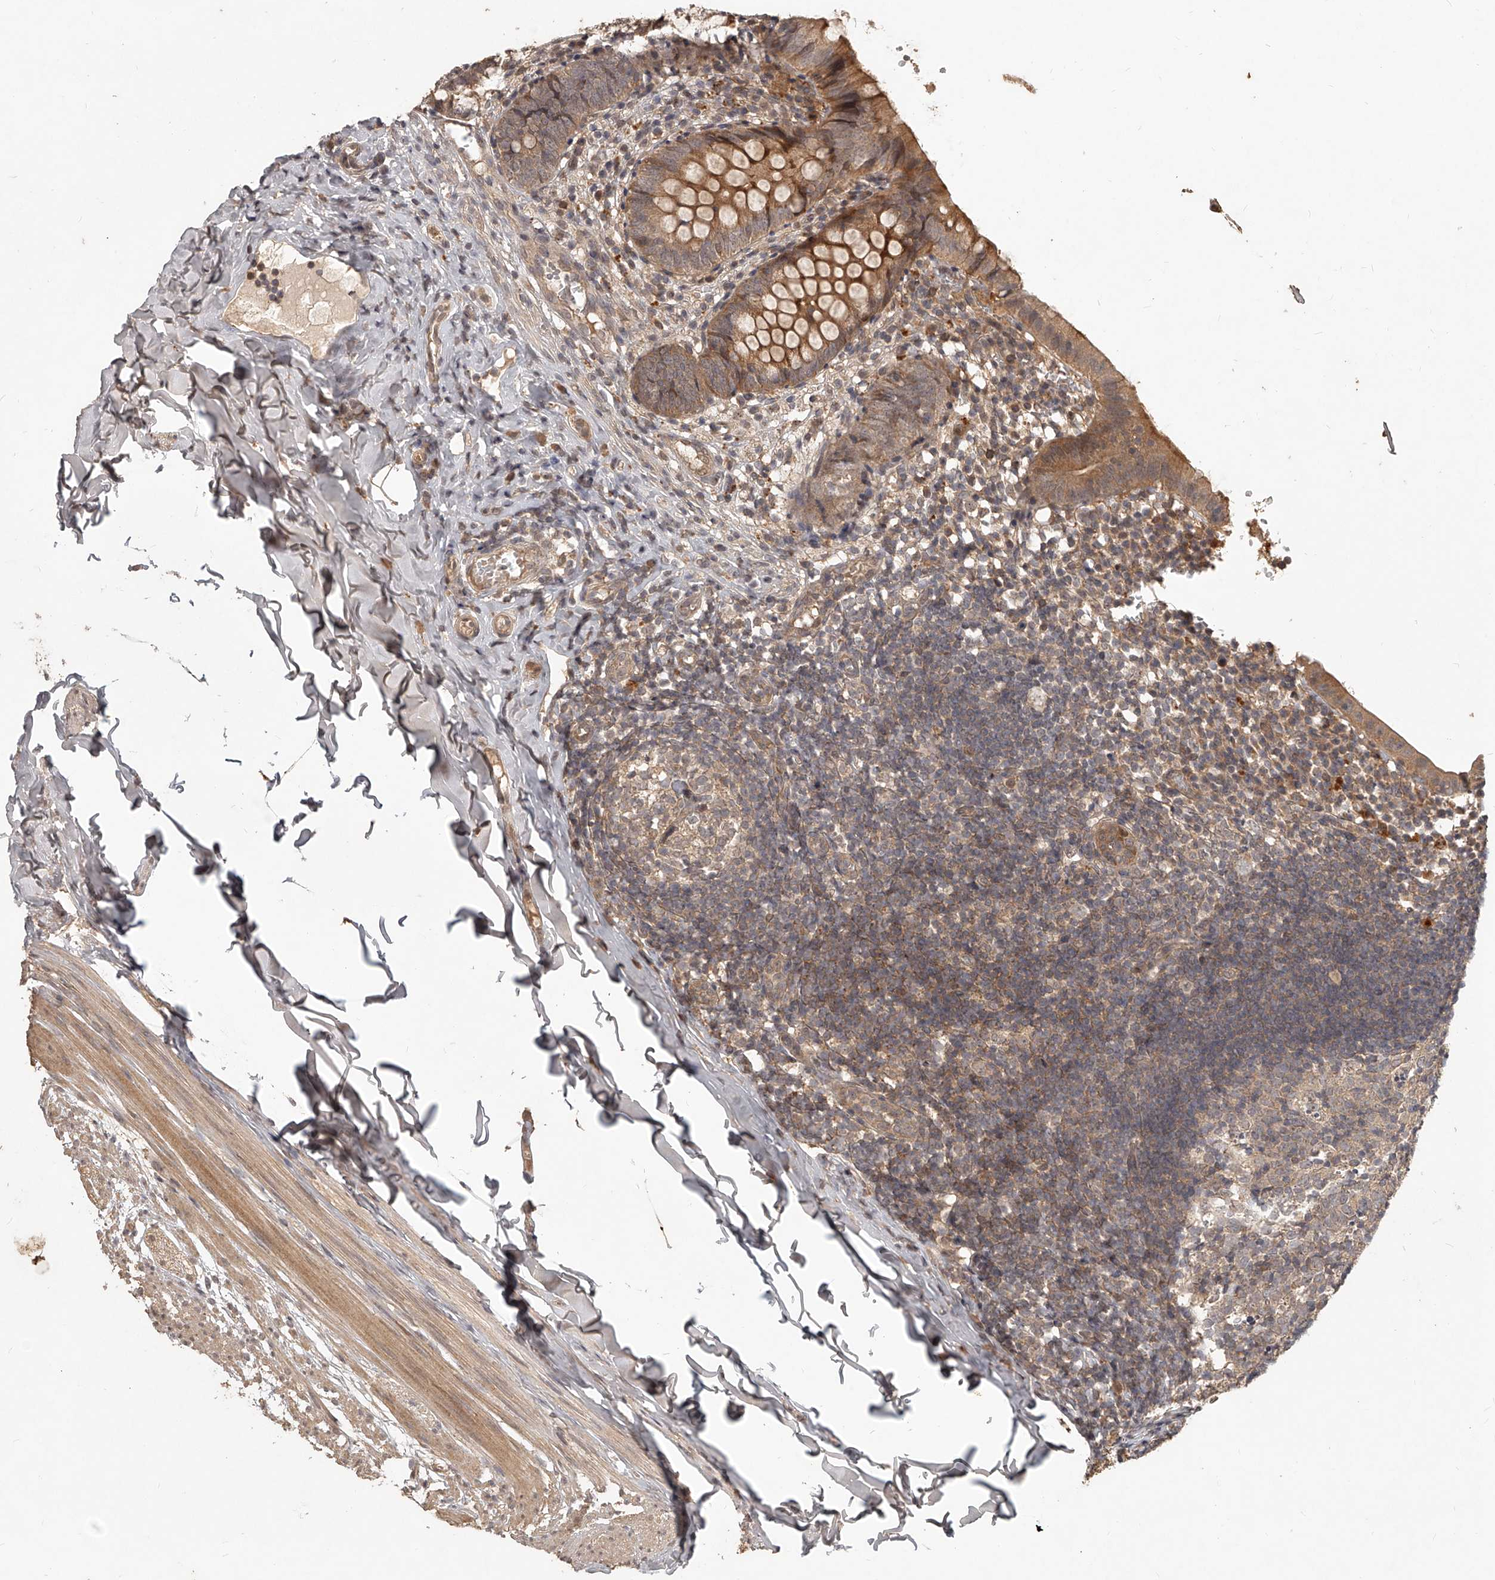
{"staining": {"intensity": "moderate", "quantity": ">75%", "location": "cytoplasmic/membranous"}, "tissue": "appendix", "cell_type": "Glandular cells", "image_type": "normal", "snomed": [{"axis": "morphology", "description": "Normal tissue, NOS"}, {"axis": "topography", "description": "Appendix"}], "caption": "A brown stain shows moderate cytoplasmic/membranous staining of a protein in glandular cells of benign appendix.", "gene": "SLC37A1", "patient": {"sex": "male", "age": 8}}